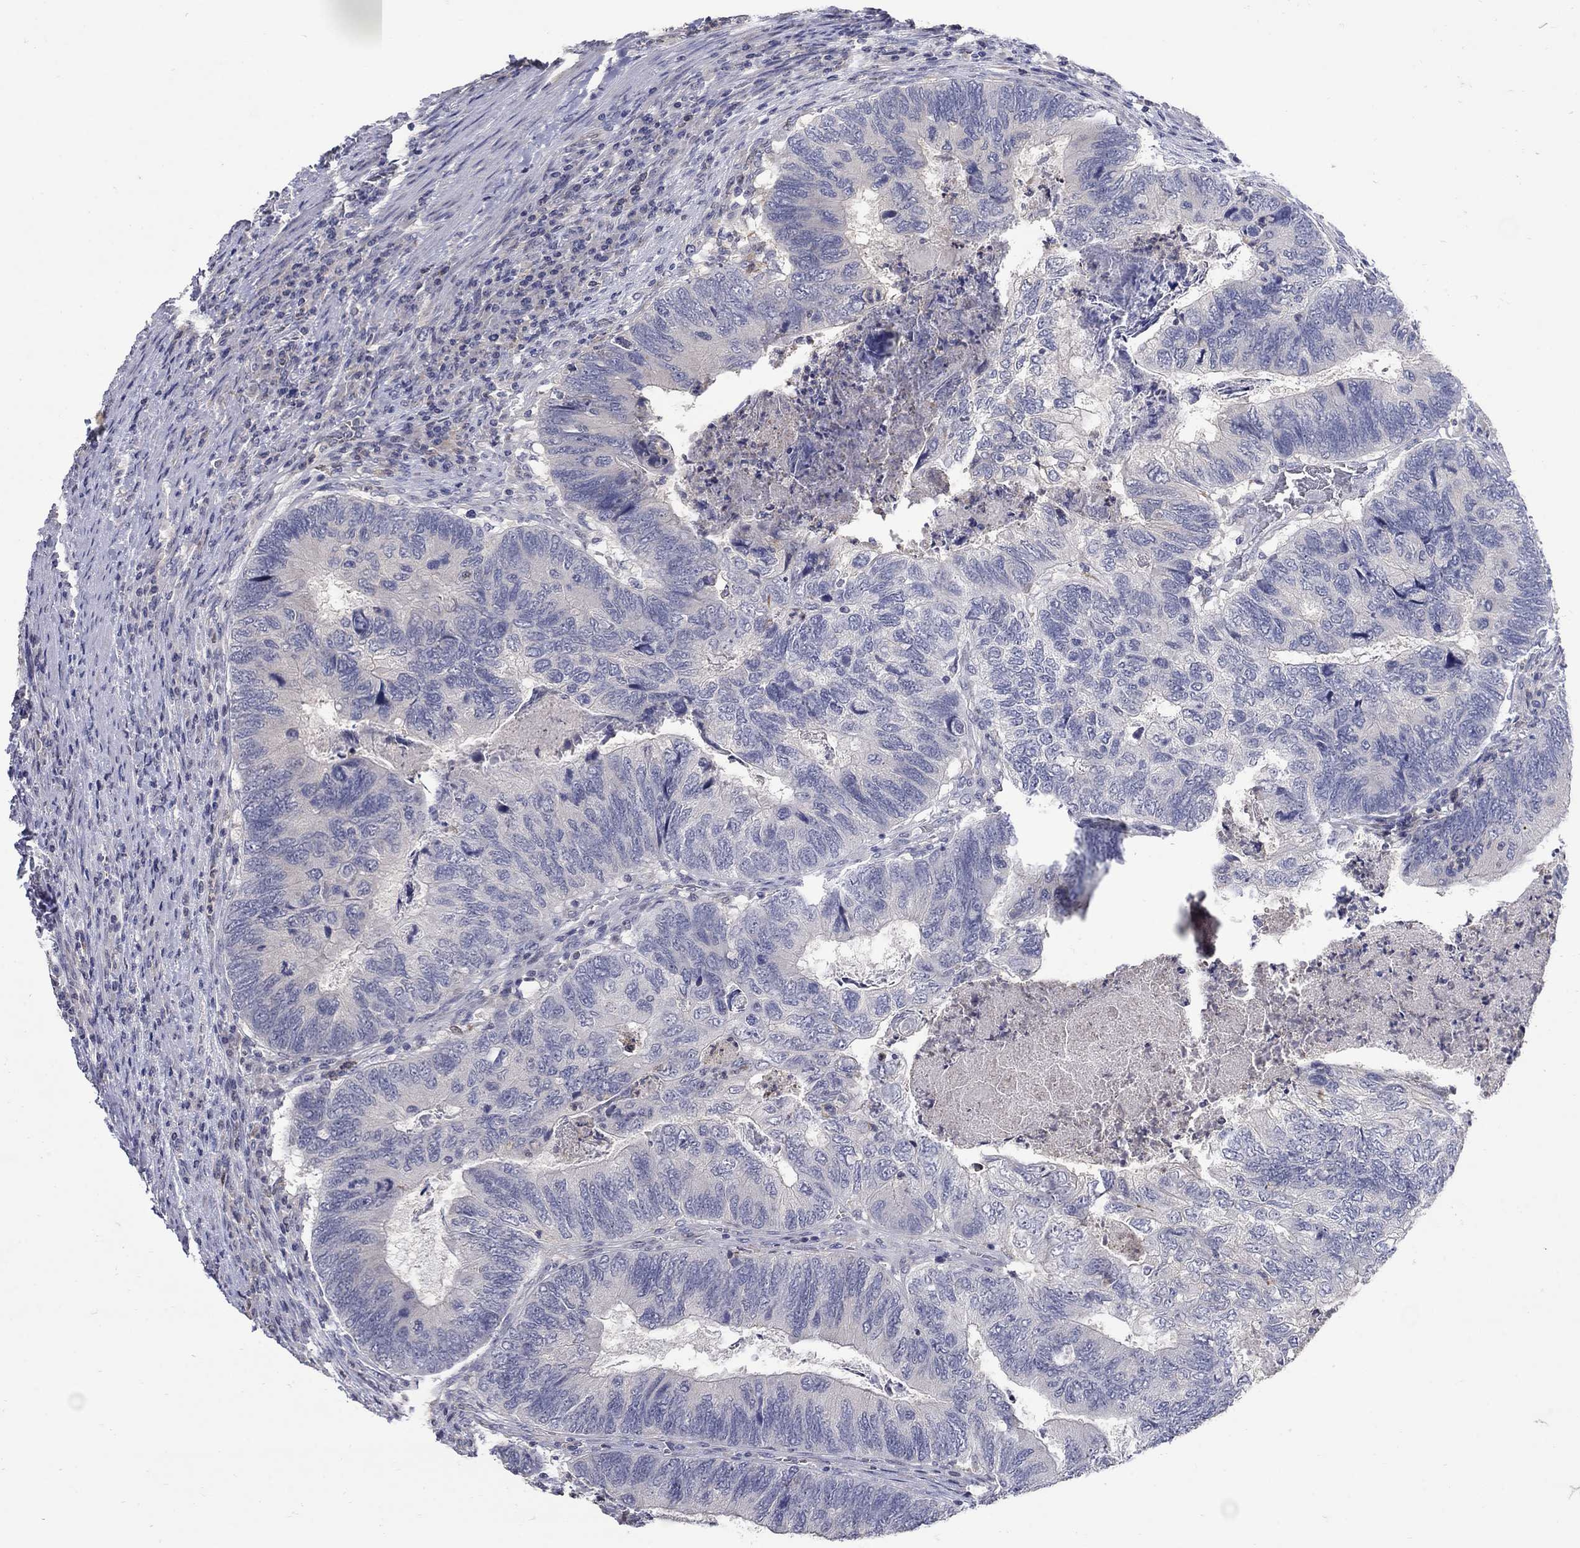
{"staining": {"intensity": "negative", "quantity": "none", "location": "none"}, "tissue": "colorectal cancer", "cell_type": "Tumor cells", "image_type": "cancer", "snomed": [{"axis": "morphology", "description": "Adenocarcinoma, NOS"}, {"axis": "topography", "description": "Colon"}], "caption": "Immunohistochemistry (IHC) of adenocarcinoma (colorectal) exhibits no expression in tumor cells. (Brightfield microscopy of DAB IHC at high magnification).", "gene": "CETN1", "patient": {"sex": "female", "age": 67}}